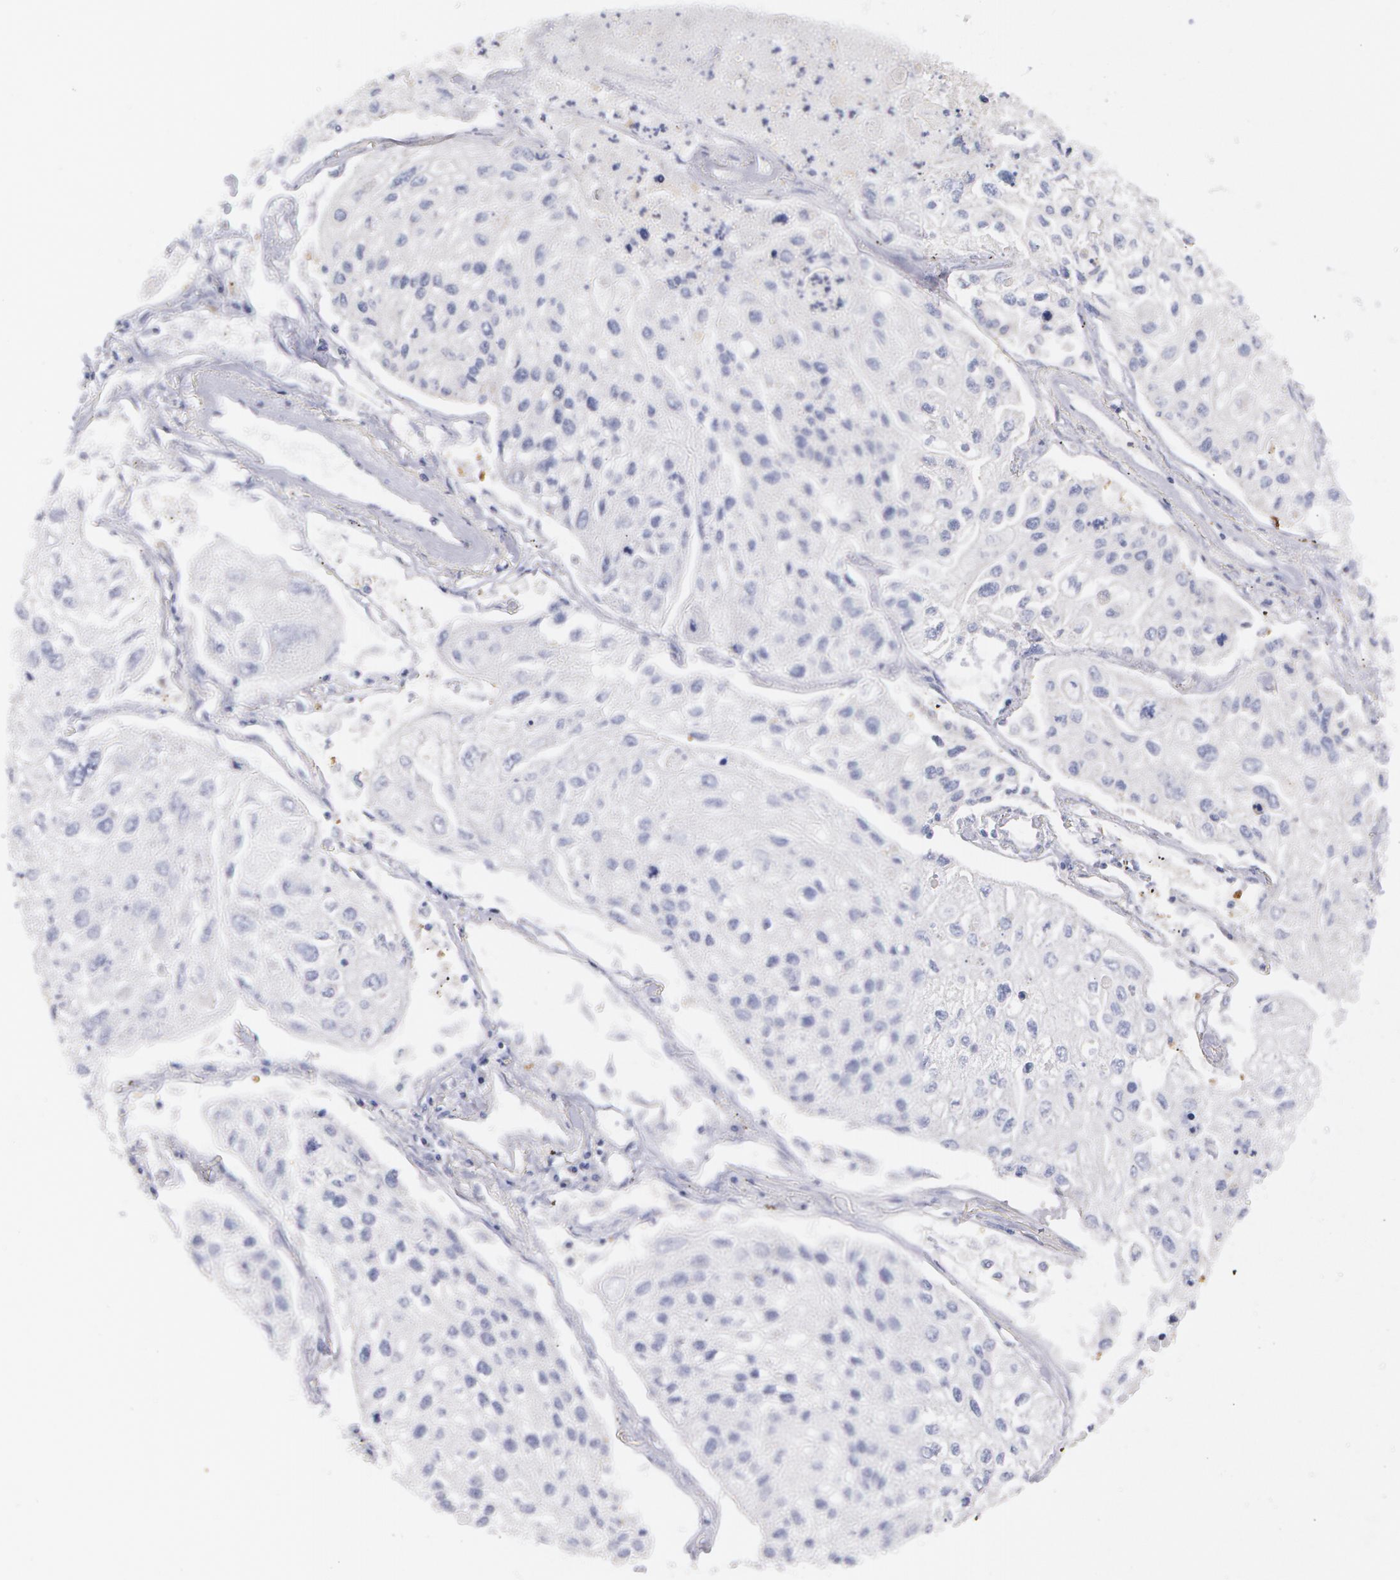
{"staining": {"intensity": "negative", "quantity": "none", "location": "none"}, "tissue": "lung cancer", "cell_type": "Tumor cells", "image_type": "cancer", "snomed": [{"axis": "morphology", "description": "Squamous cell carcinoma, NOS"}, {"axis": "topography", "description": "Lung"}], "caption": "DAB immunohistochemical staining of human squamous cell carcinoma (lung) displays no significant positivity in tumor cells.", "gene": "TXNRD1", "patient": {"sex": "male", "age": 75}}